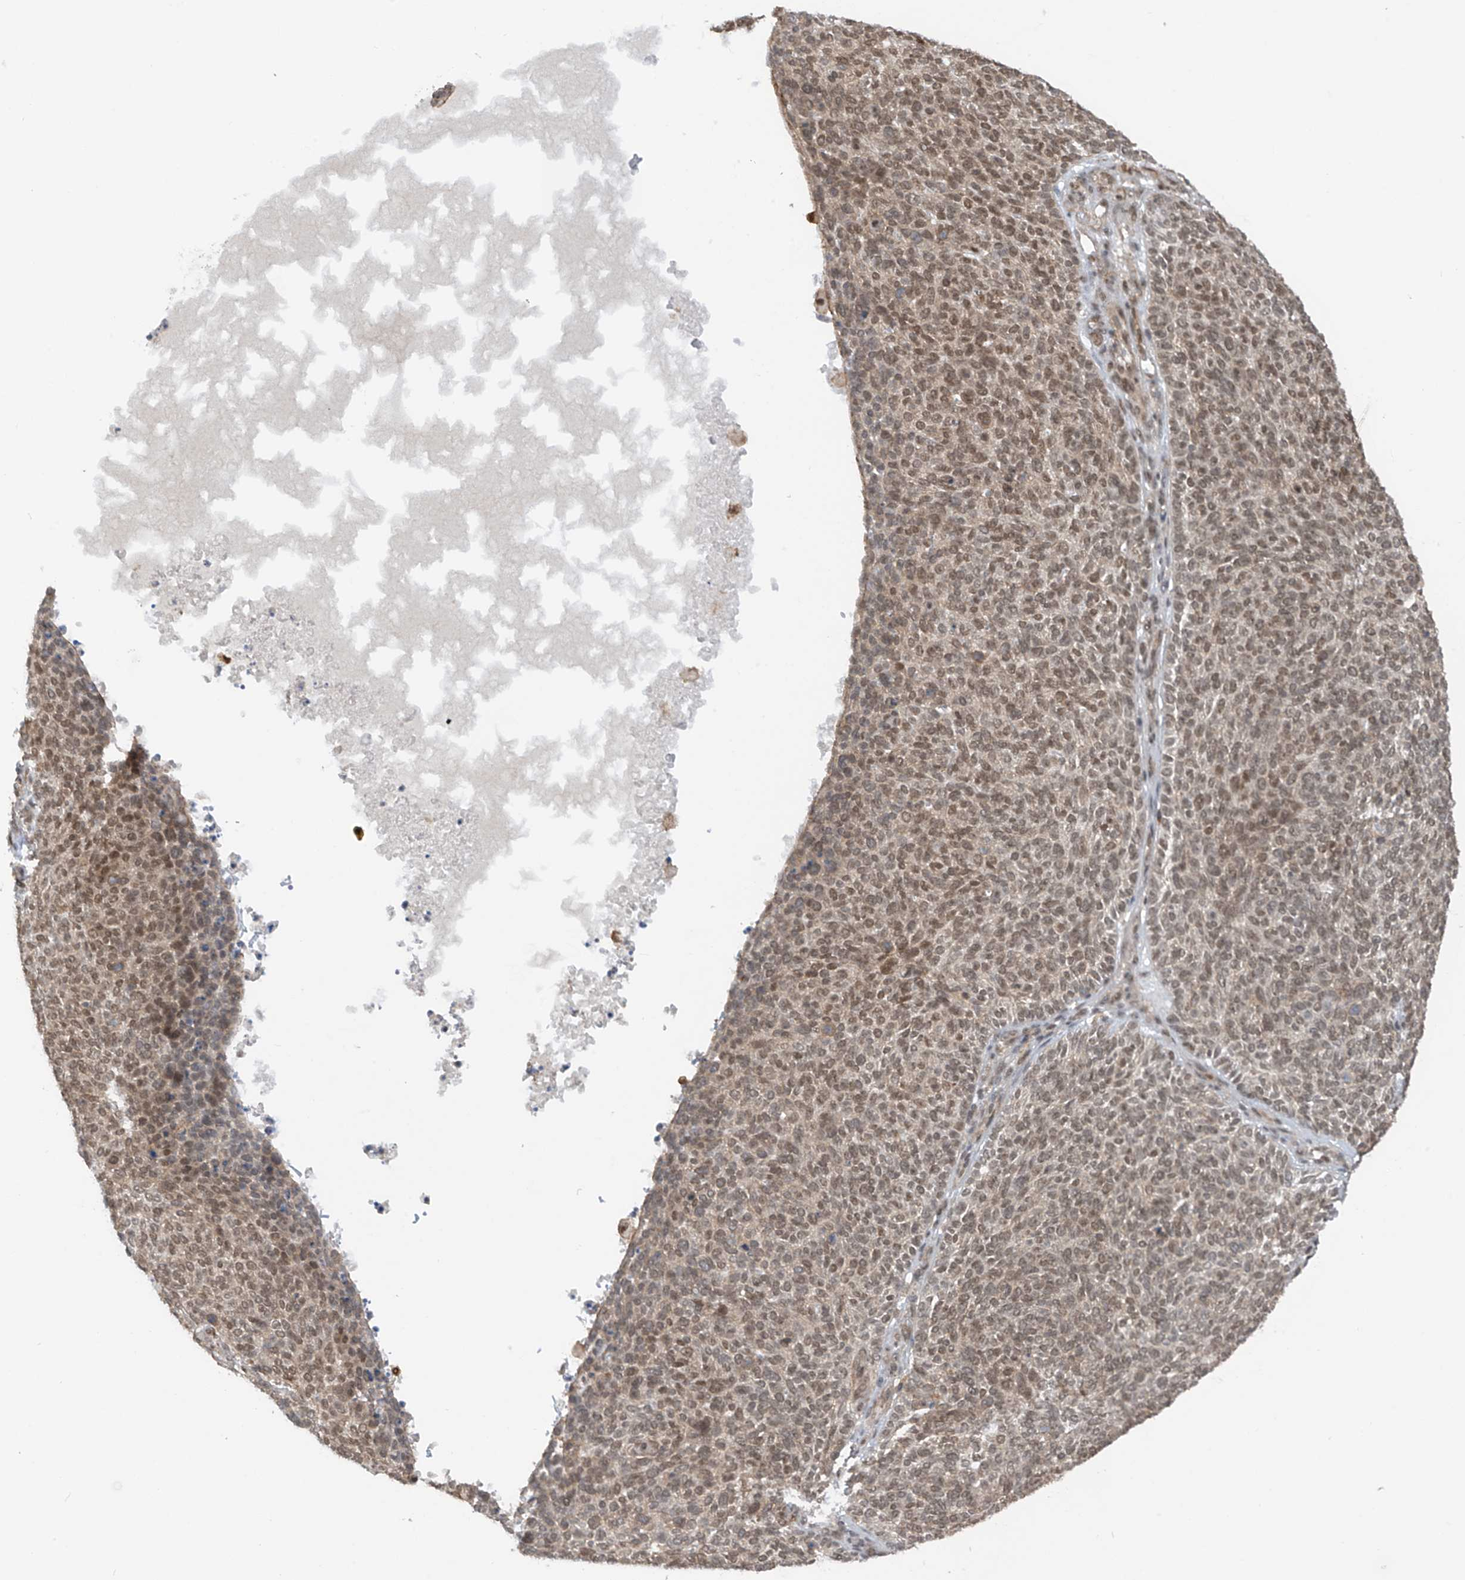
{"staining": {"intensity": "weak", "quantity": "<25%", "location": "nuclear"}, "tissue": "skin cancer", "cell_type": "Tumor cells", "image_type": "cancer", "snomed": [{"axis": "morphology", "description": "Squamous cell carcinoma, NOS"}, {"axis": "topography", "description": "Skin"}], "caption": "This is an immunohistochemistry histopathology image of human skin squamous cell carcinoma. There is no positivity in tumor cells.", "gene": "REPIN1", "patient": {"sex": "female", "age": 90}}